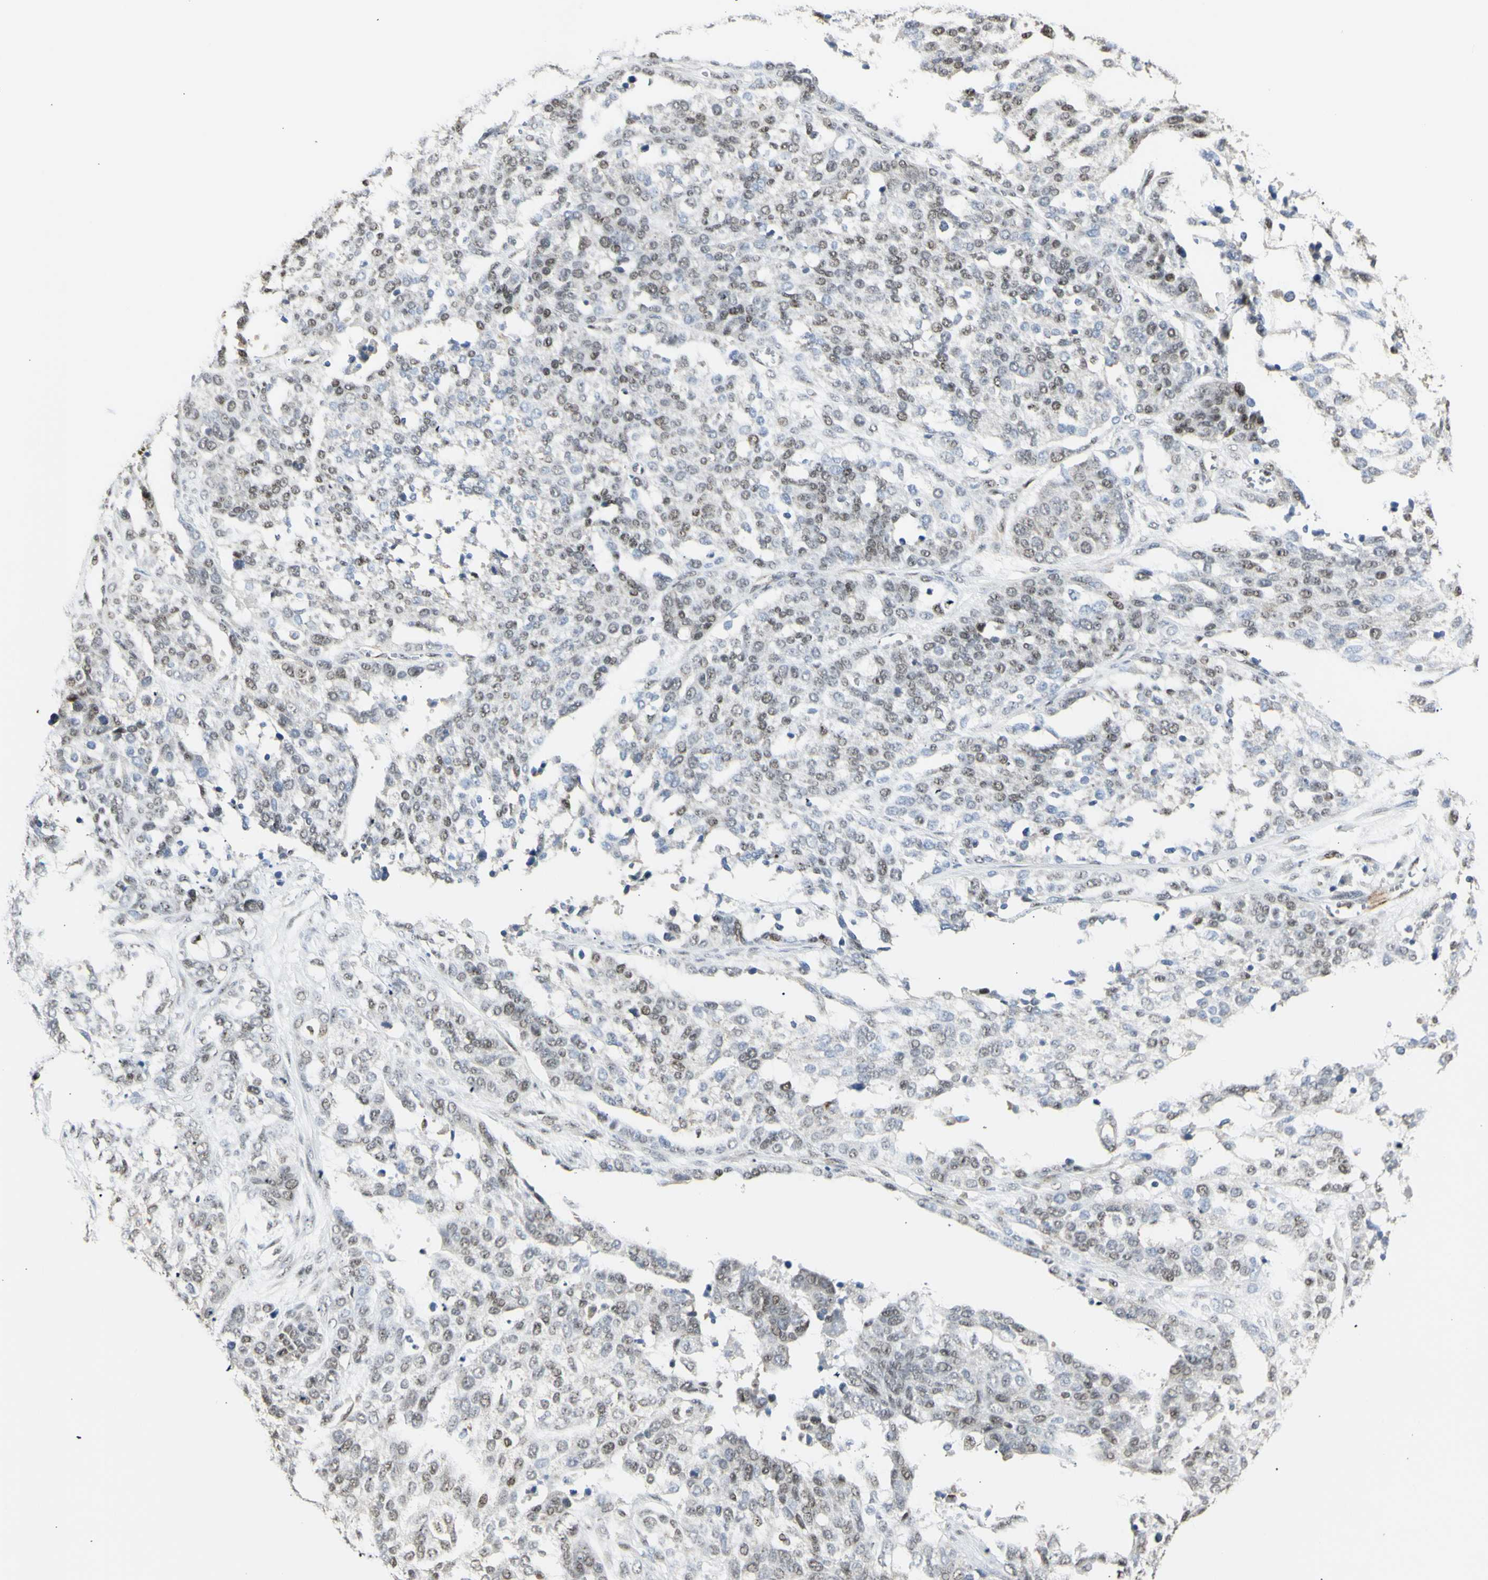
{"staining": {"intensity": "moderate", "quantity": "25%-75%", "location": "nuclear"}, "tissue": "ovarian cancer", "cell_type": "Tumor cells", "image_type": "cancer", "snomed": [{"axis": "morphology", "description": "Cystadenocarcinoma, serous, NOS"}, {"axis": "topography", "description": "Ovary"}], "caption": "Immunohistochemical staining of ovarian cancer (serous cystadenocarcinoma) reveals medium levels of moderate nuclear protein expression in approximately 25%-75% of tumor cells.", "gene": "DHRS7B", "patient": {"sex": "female", "age": 44}}